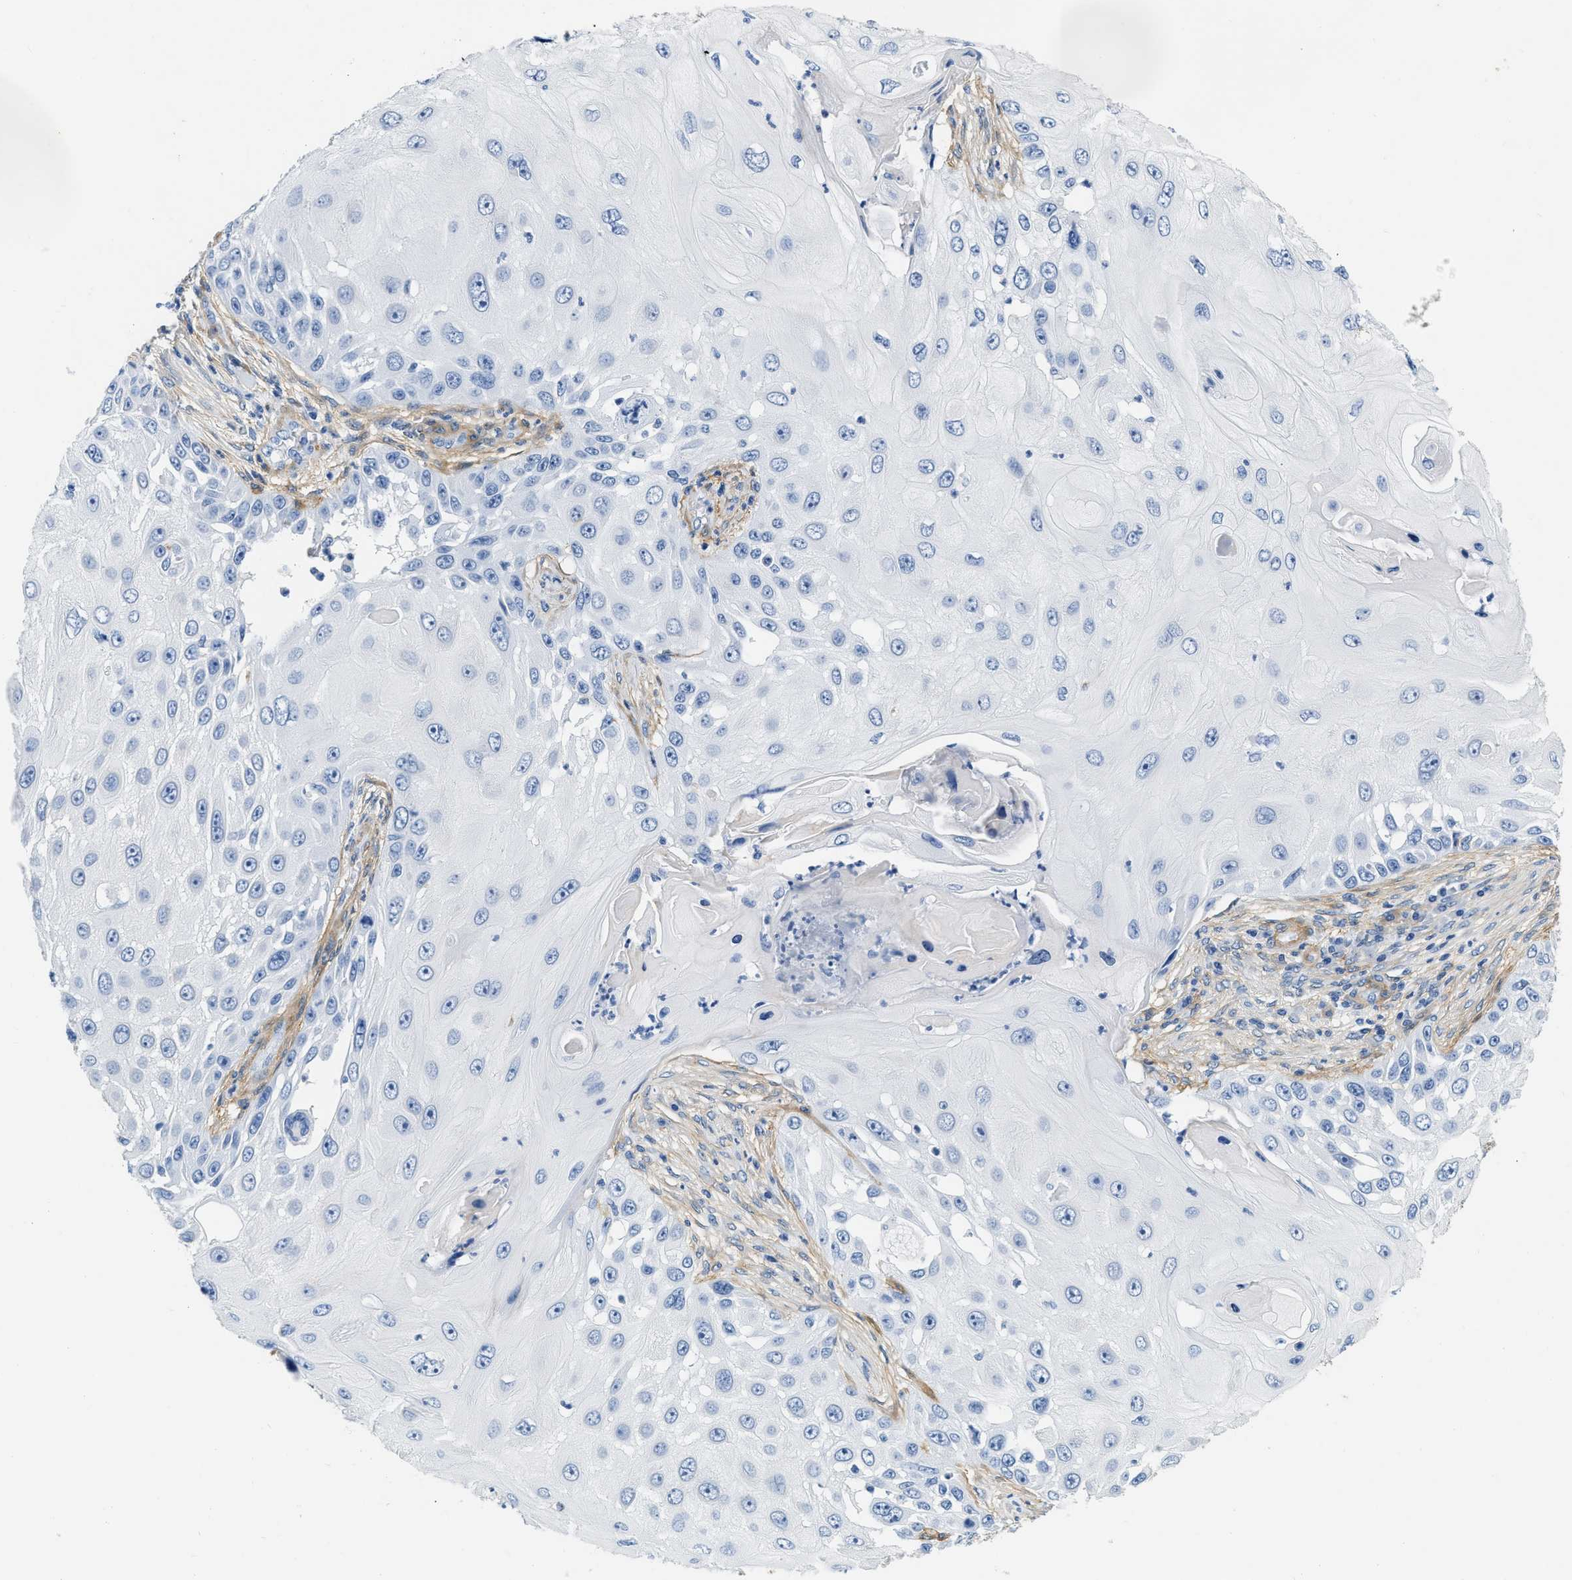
{"staining": {"intensity": "negative", "quantity": "none", "location": "none"}, "tissue": "skin cancer", "cell_type": "Tumor cells", "image_type": "cancer", "snomed": [{"axis": "morphology", "description": "Squamous cell carcinoma, NOS"}, {"axis": "topography", "description": "Skin"}], "caption": "The IHC micrograph has no significant expression in tumor cells of skin cancer (squamous cell carcinoma) tissue. (DAB IHC visualized using brightfield microscopy, high magnification).", "gene": "PDGFRB", "patient": {"sex": "female", "age": 44}}